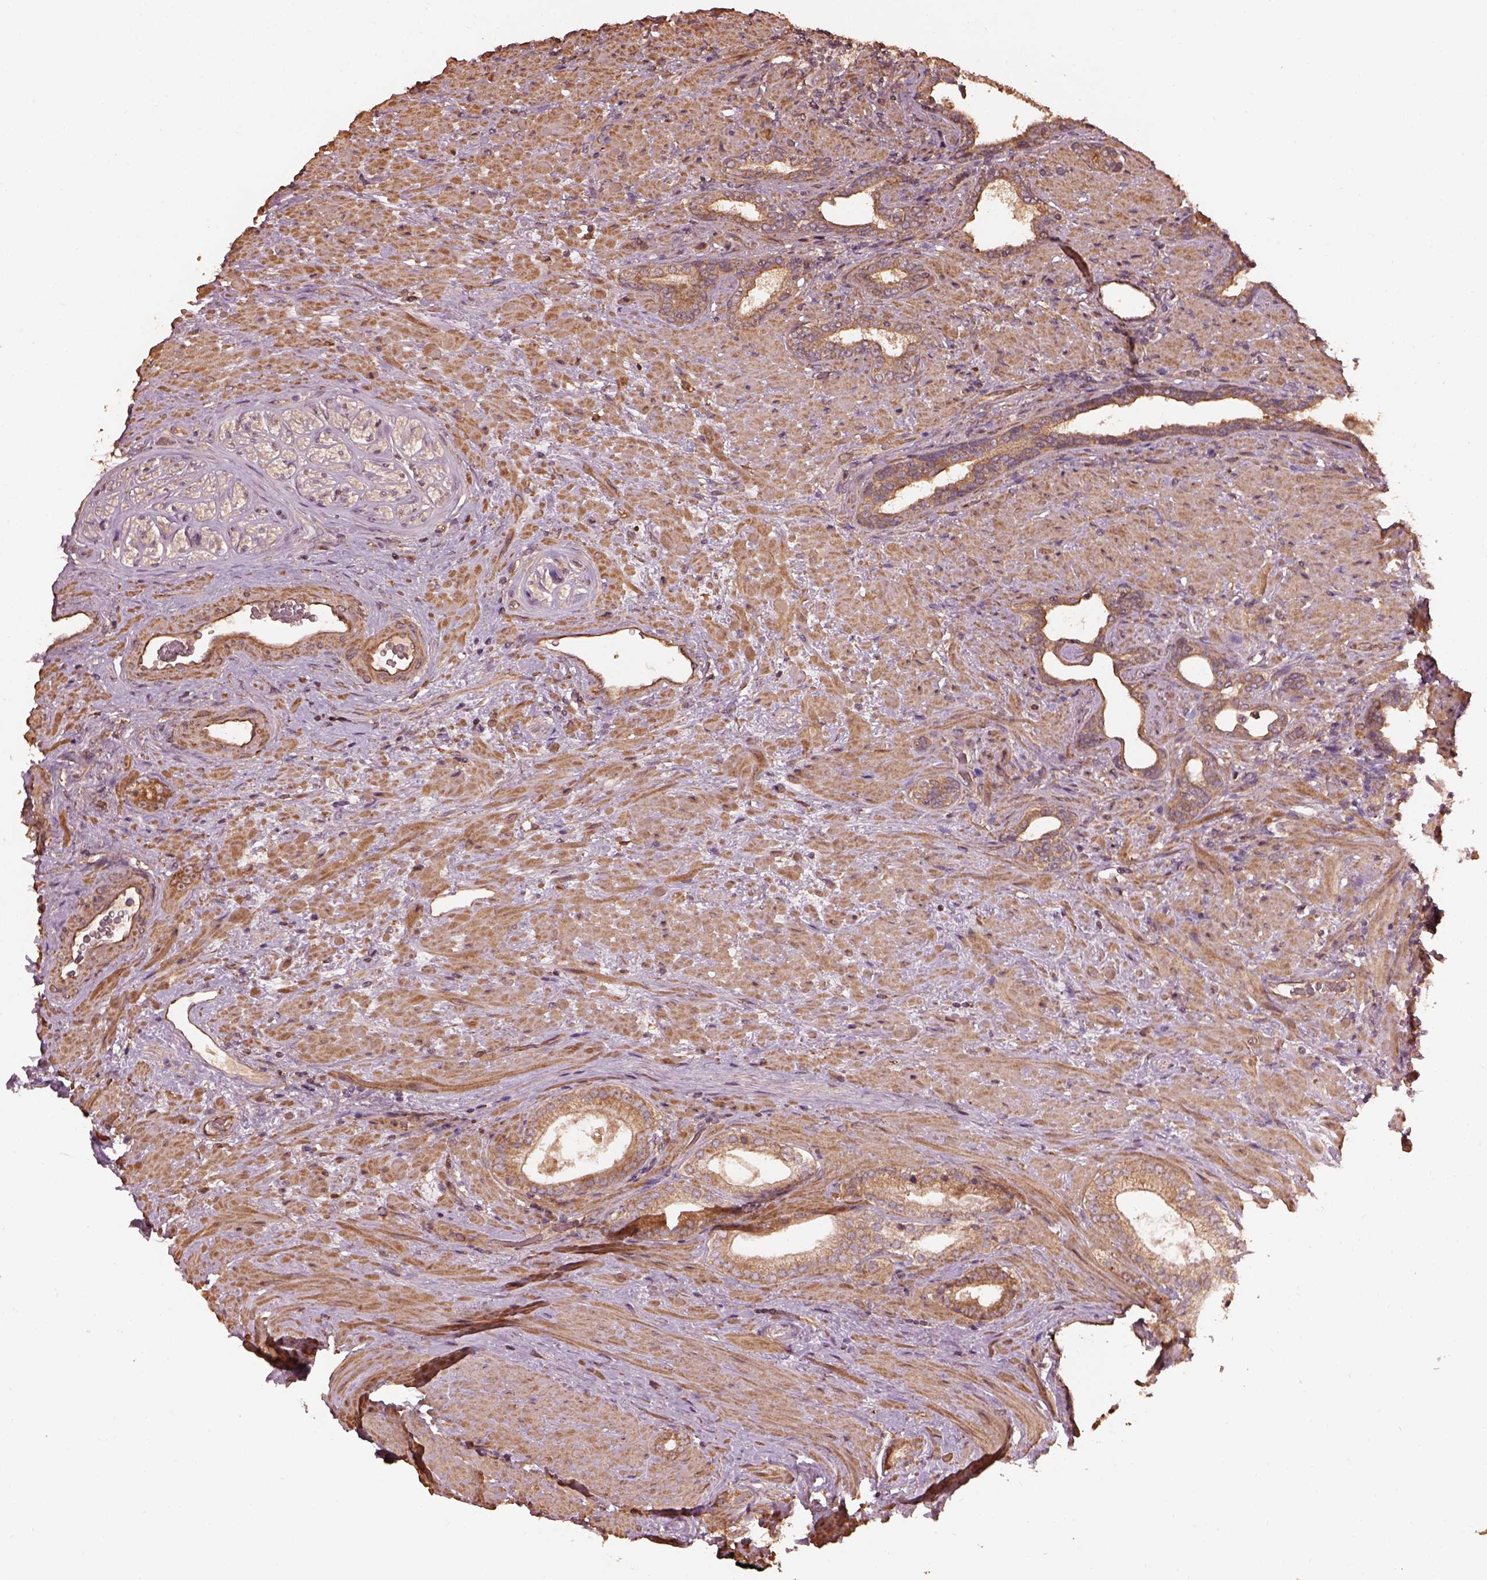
{"staining": {"intensity": "moderate", "quantity": ">75%", "location": "cytoplasmic/membranous"}, "tissue": "prostate cancer", "cell_type": "Tumor cells", "image_type": "cancer", "snomed": [{"axis": "morphology", "description": "Adenocarcinoma, Low grade"}, {"axis": "topography", "description": "Prostate and seminal vesicle, NOS"}], "caption": "Immunohistochemistry photomicrograph of neoplastic tissue: human prostate cancer (adenocarcinoma (low-grade)) stained using IHC reveals medium levels of moderate protein expression localized specifically in the cytoplasmic/membranous of tumor cells, appearing as a cytoplasmic/membranous brown color.", "gene": "METTL4", "patient": {"sex": "male", "age": 61}}